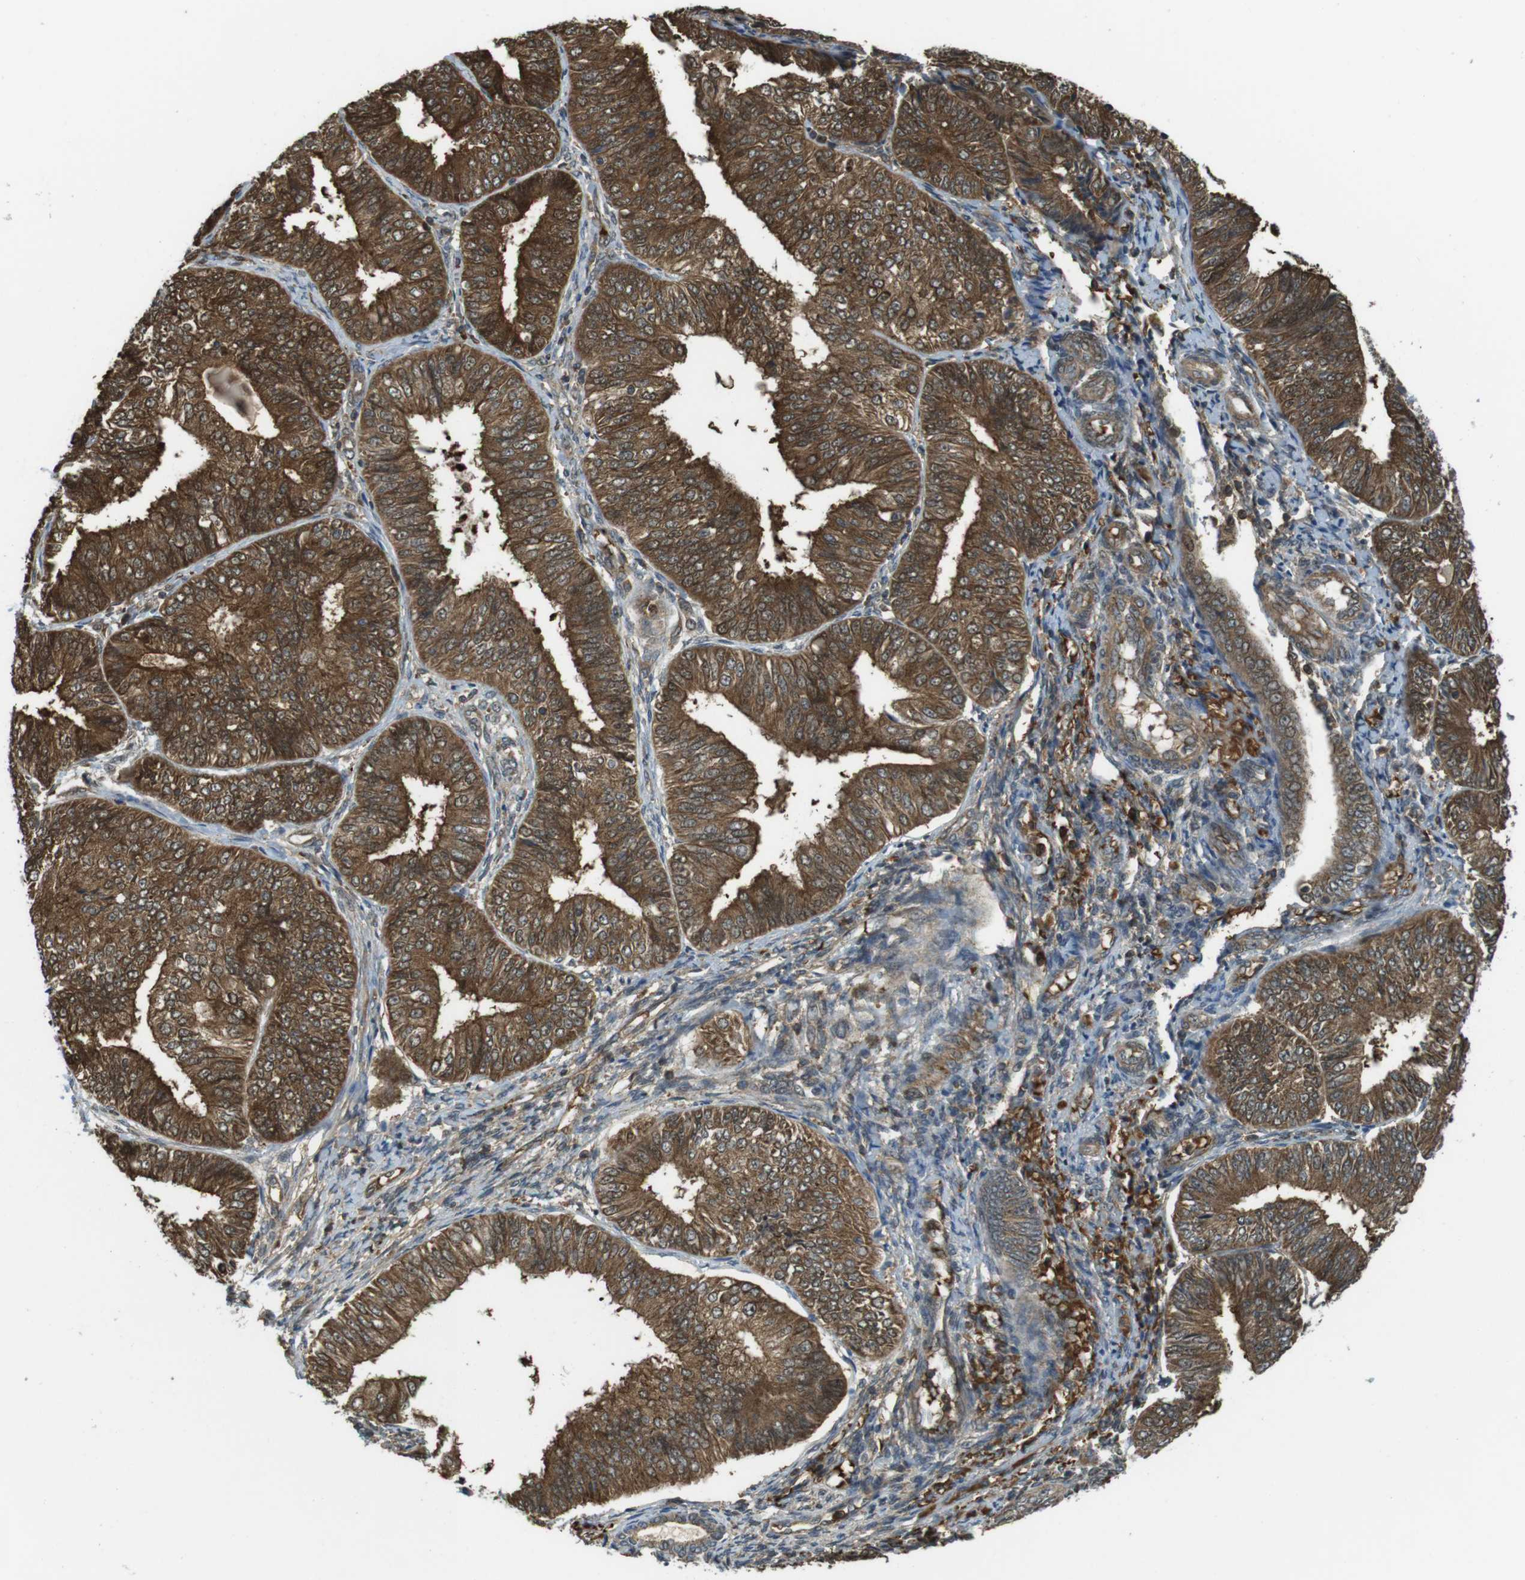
{"staining": {"intensity": "strong", "quantity": ">75%", "location": "cytoplasmic/membranous"}, "tissue": "endometrial cancer", "cell_type": "Tumor cells", "image_type": "cancer", "snomed": [{"axis": "morphology", "description": "Adenocarcinoma, NOS"}, {"axis": "topography", "description": "Endometrium"}], "caption": "Endometrial cancer (adenocarcinoma) stained with IHC exhibits strong cytoplasmic/membranous expression in about >75% of tumor cells.", "gene": "LRRC3B", "patient": {"sex": "female", "age": 58}}